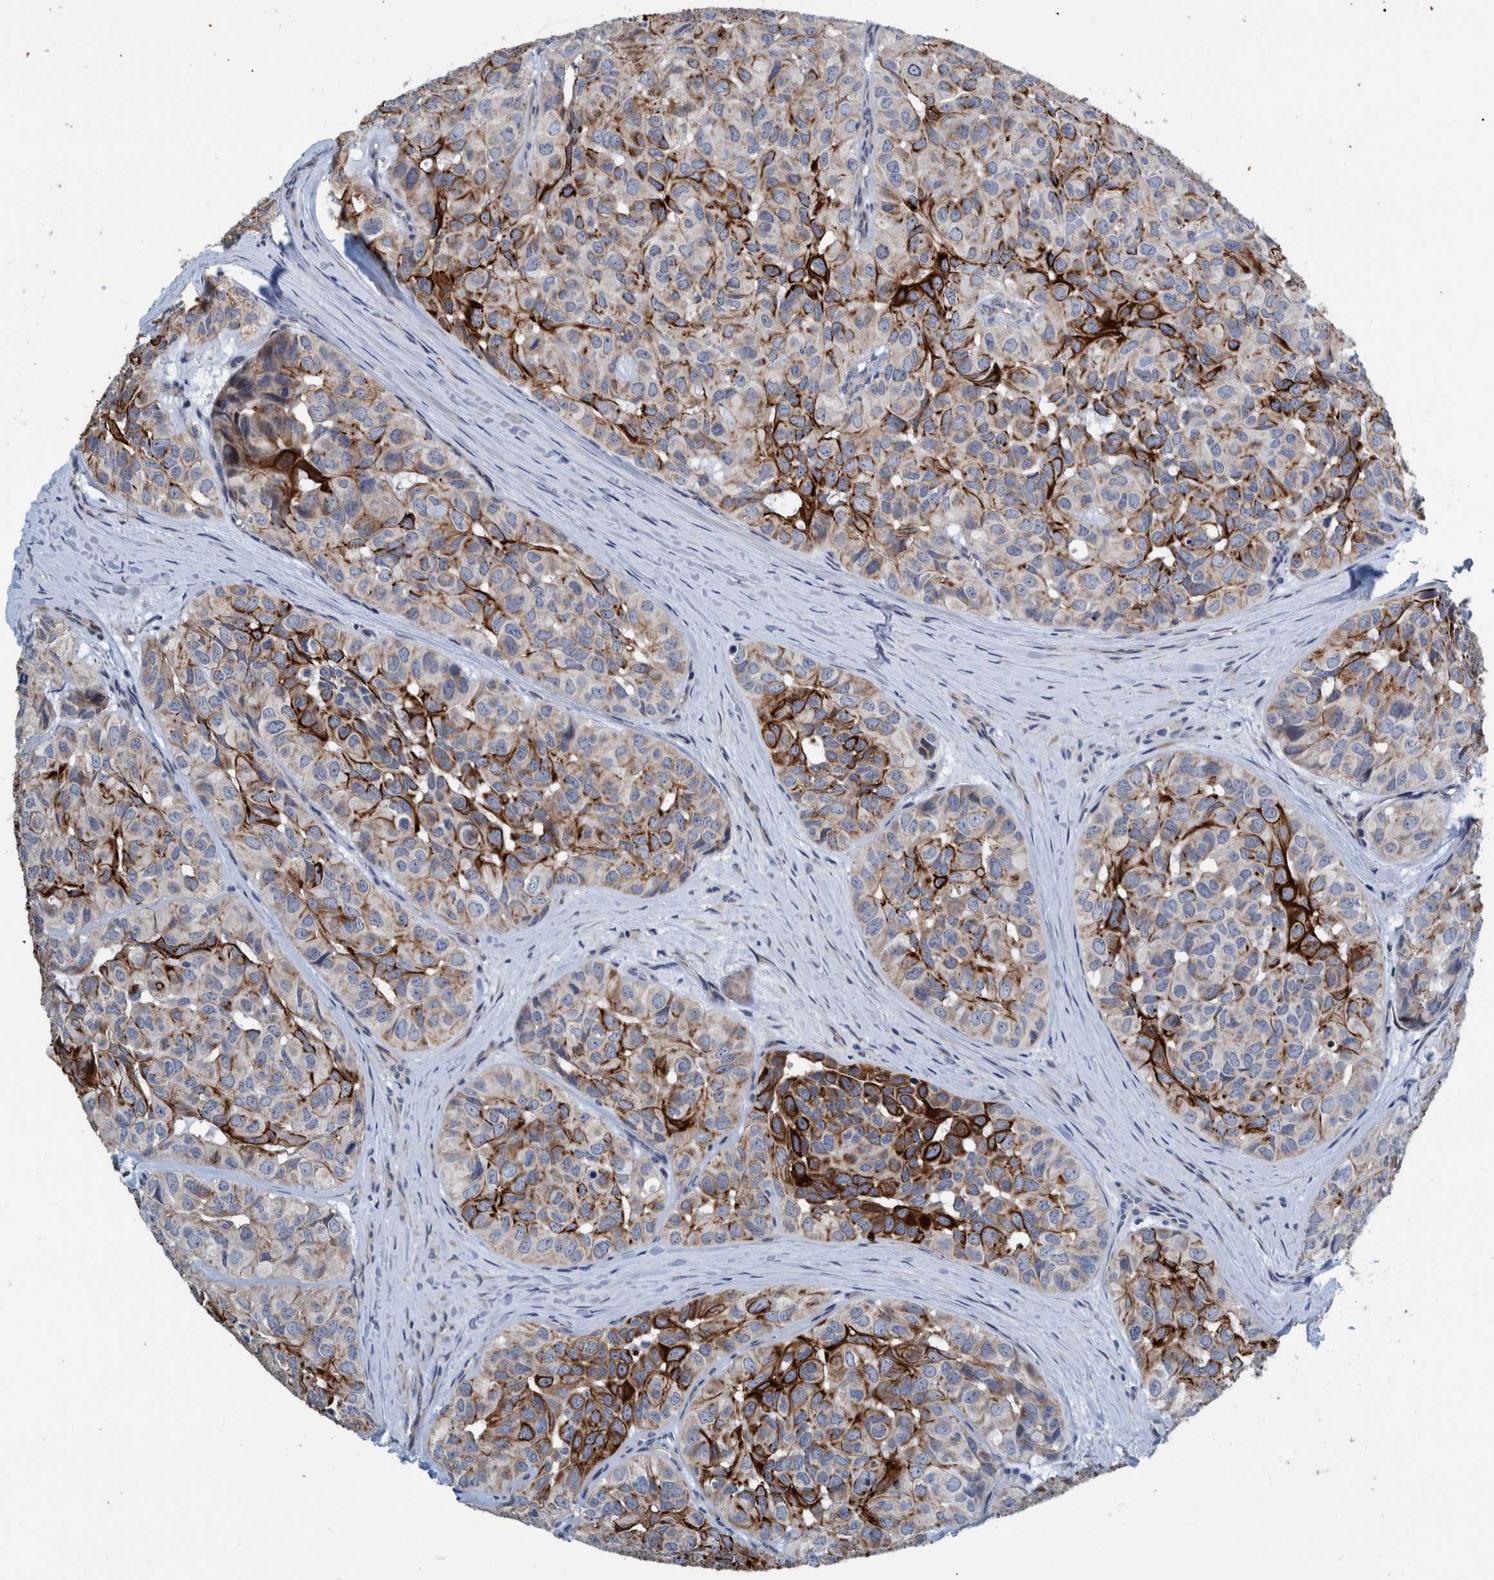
{"staining": {"intensity": "strong", "quantity": "25%-75%", "location": "cytoplasmic/membranous"}, "tissue": "head and neck cancer", "cell_type": "Tumor cells", "image_type": "cancer", "snomed": [{"axis": "morphology", "description": "Adenocarcinoma, NOS"}, {"axis": "topography", "description": "Salivary gland, NOS"}, {"axis": "topography", "description": "Head-Neck"}], "caption": "A high amount of strong cytoplasmic/membranous expression is identified in about 25%-75% of tumor cells in adenocarcinoma (head and neck) tissue.", "gene": "MKS1", "patient": {"sex": "female", "age": 76}}